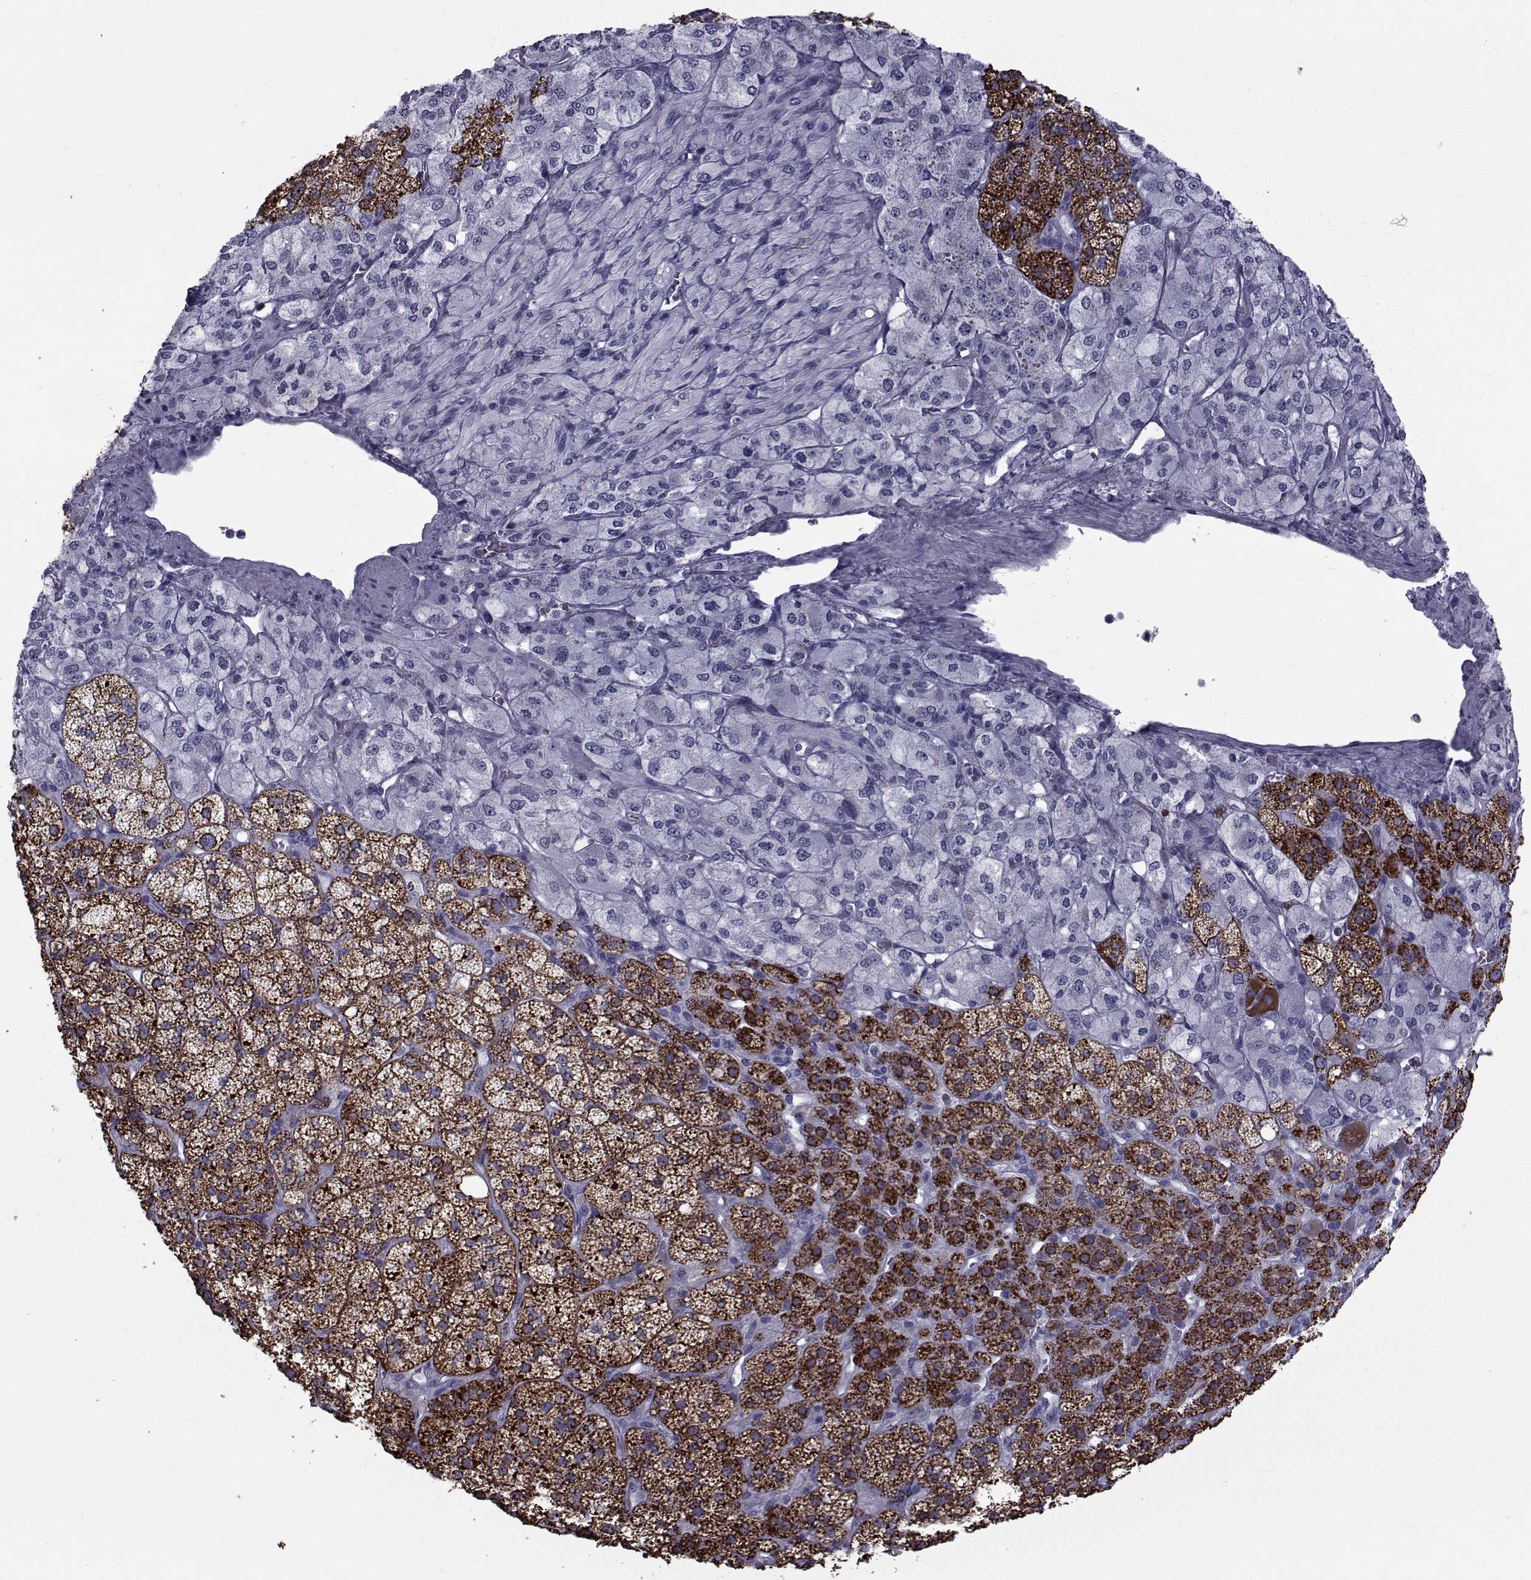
{"staining": {"intensity": "strong", "quantity": ">75%", "location": "cytoplasmic/membranous"}, "tissue": "adrenal gland", "cell_type": "Glandular cells", "image_type": "normal", "snomed": [{"axis": "morphology", "description": "Normal tissue, NOS"}, {"axis": "topography", "description": "Adrenal gland"}], "caption": "High-power microscopy captured an immunohistochemistry (IHC) image of unremarkable adrenal gland, revealing strong cytoplasmic/membranous staining in about >75% of glandular cells. (IHC, brightfield microscopy, high magnification).", "gene": "FDXR", "patient": {"sex": "female", "age": 60}}